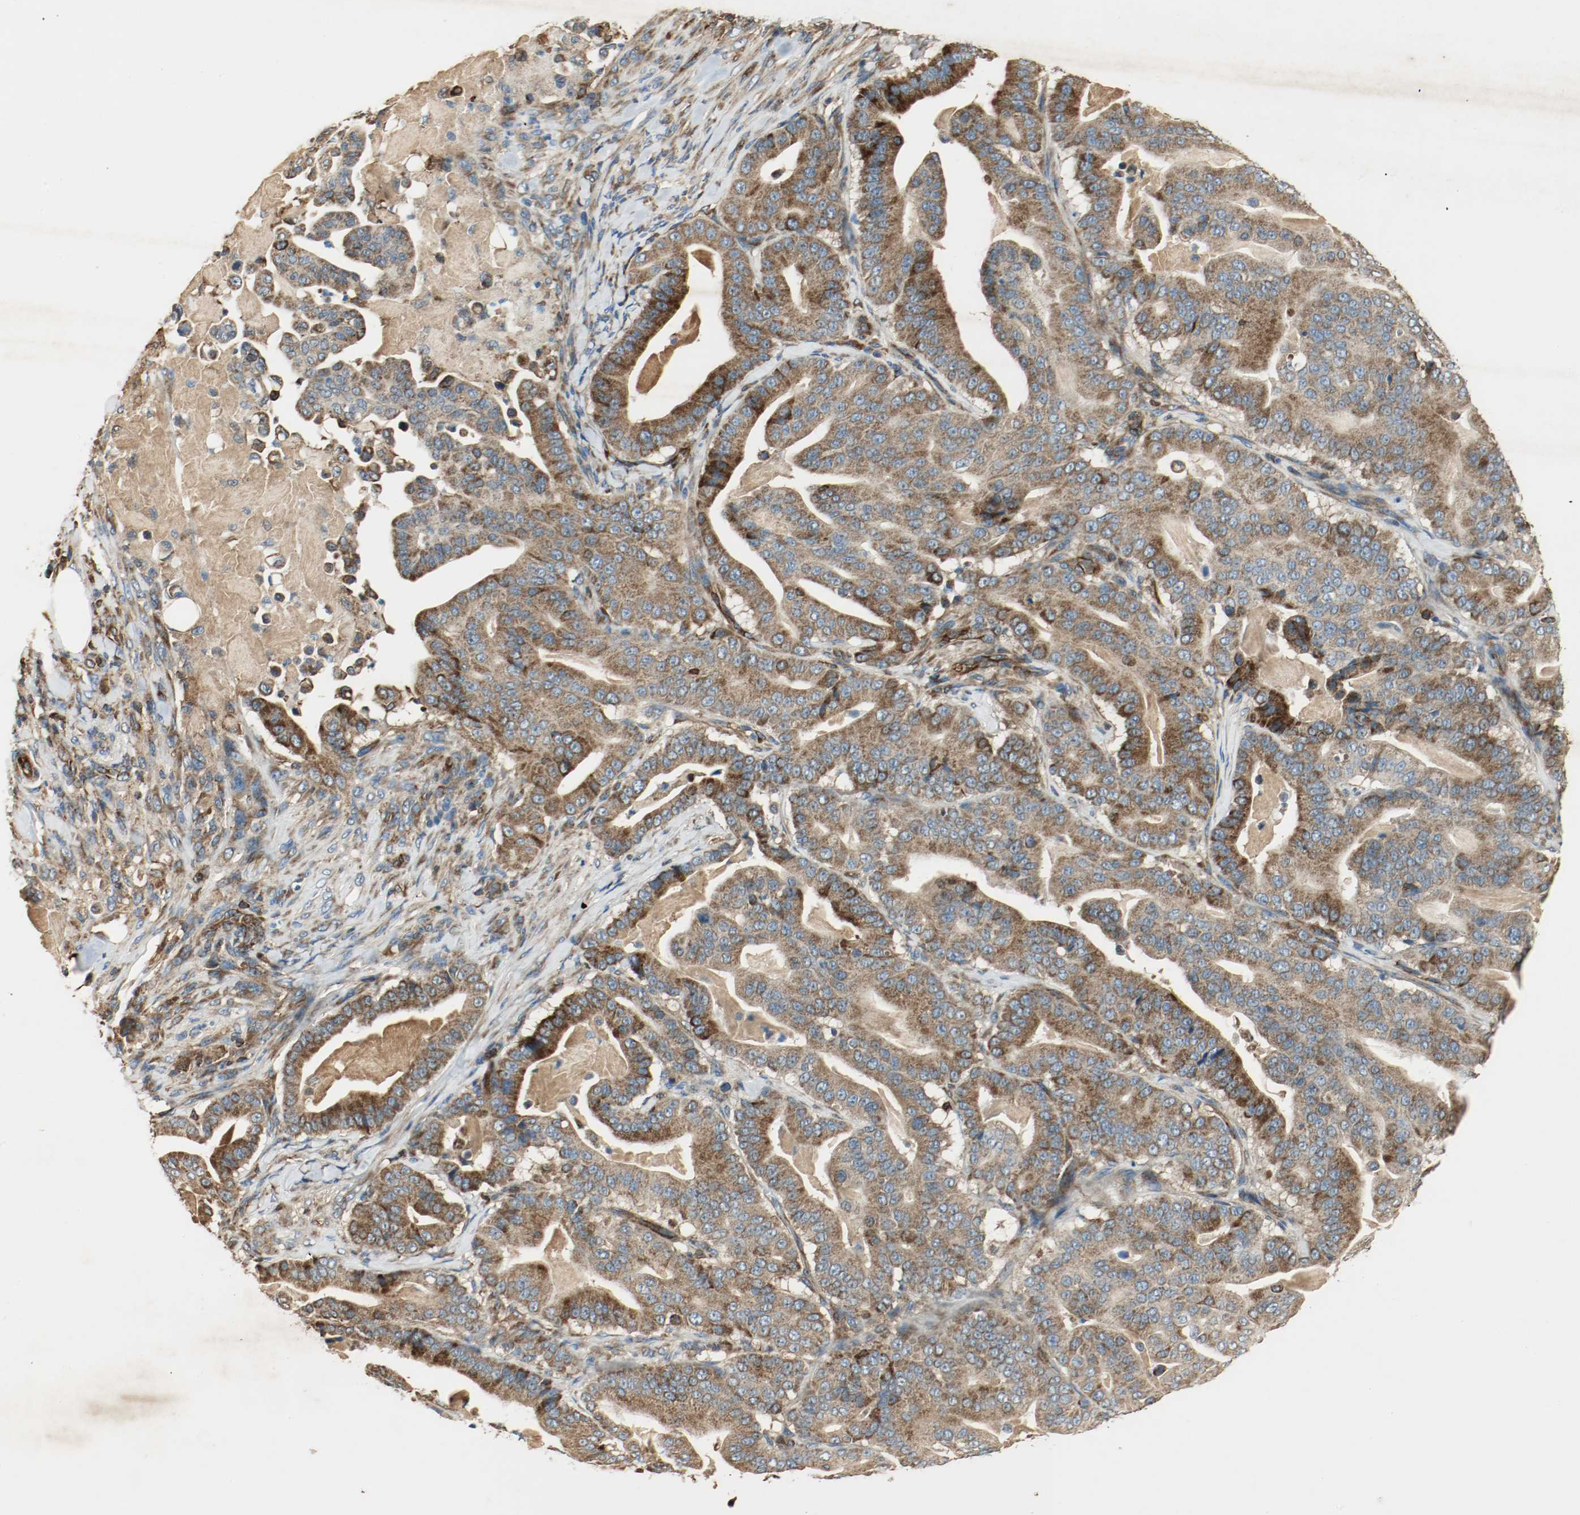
{"staining": {"intensity": "strong", "quantity": ">75%", "location": "cytoplasmic/membranous"}, "tissue": "pancreatic cancer", "cell_type": "Tumor cells", "image_type": "cancer", "snomed": [{"axis": "morphology", "description": "Adenocarcinoma, NOS"}, {"axis": "topography", "description": "Pancreas"}], "caption": "Human adenocarcinoma (pancreatic) stained with a protein marker demonstrates strong staining in tumor cells.", "gene": "PLCG1", "patient": {"sex": "male", "age": 63}}